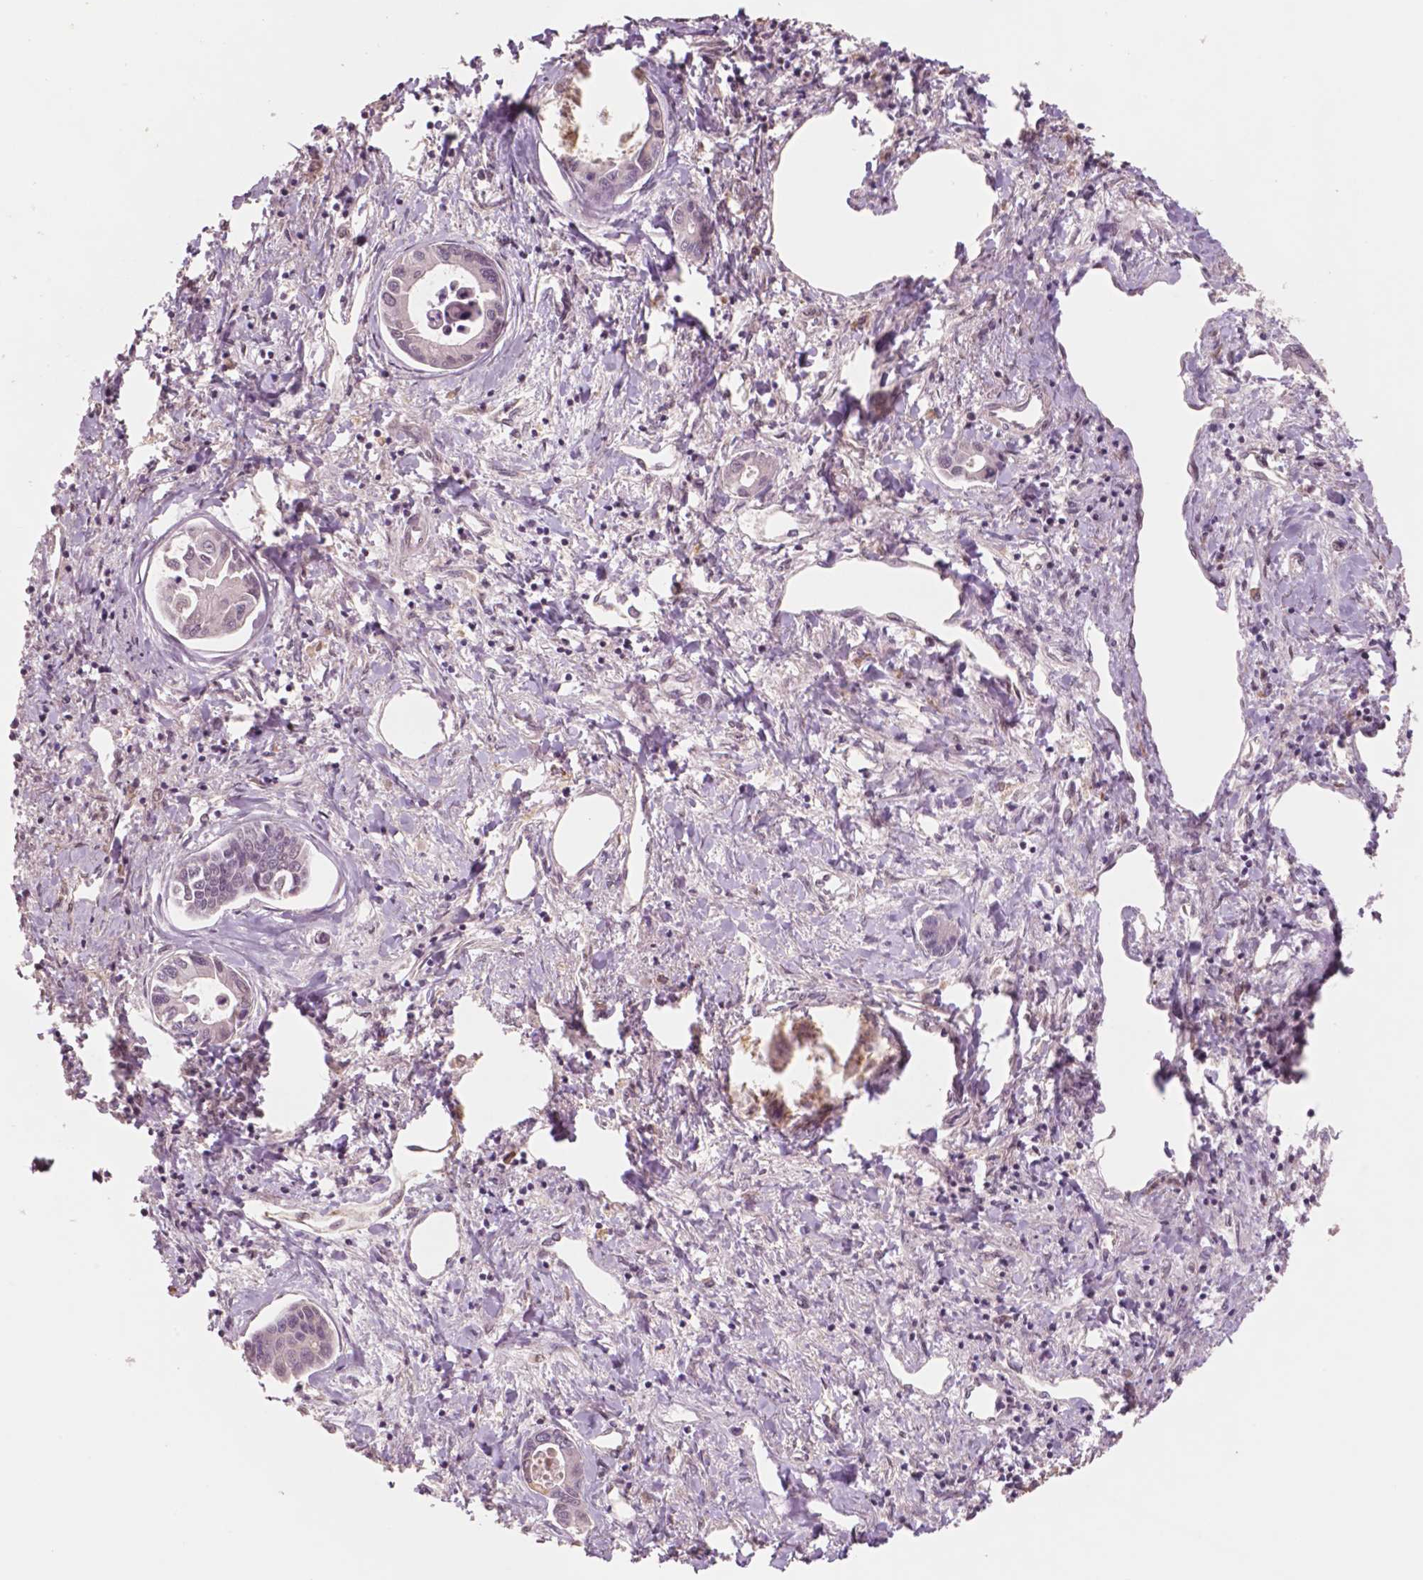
{"staining": {"intensity": "negative", "quantity": "none", "location": "none"}, "tissue": "liver cancer", "cell_type": "Tumor cells", "image_type": "cancer", "snomed": [{"axis": "morphology", "description": "Cholangiocarcinoma"}, {"axis": "topography", "description": "Liver"}], "caption": "An IHC image of cholangiocarcinoma (liver) is shown. There is no staining in tumor cells of cholangiocarcinoma (liver). (Brightfield microscopy of DAB immunohistochemistry (IHC) at high magnification).", "gene": "STAT3", "patient": {"sex": "male", "age": 66}}